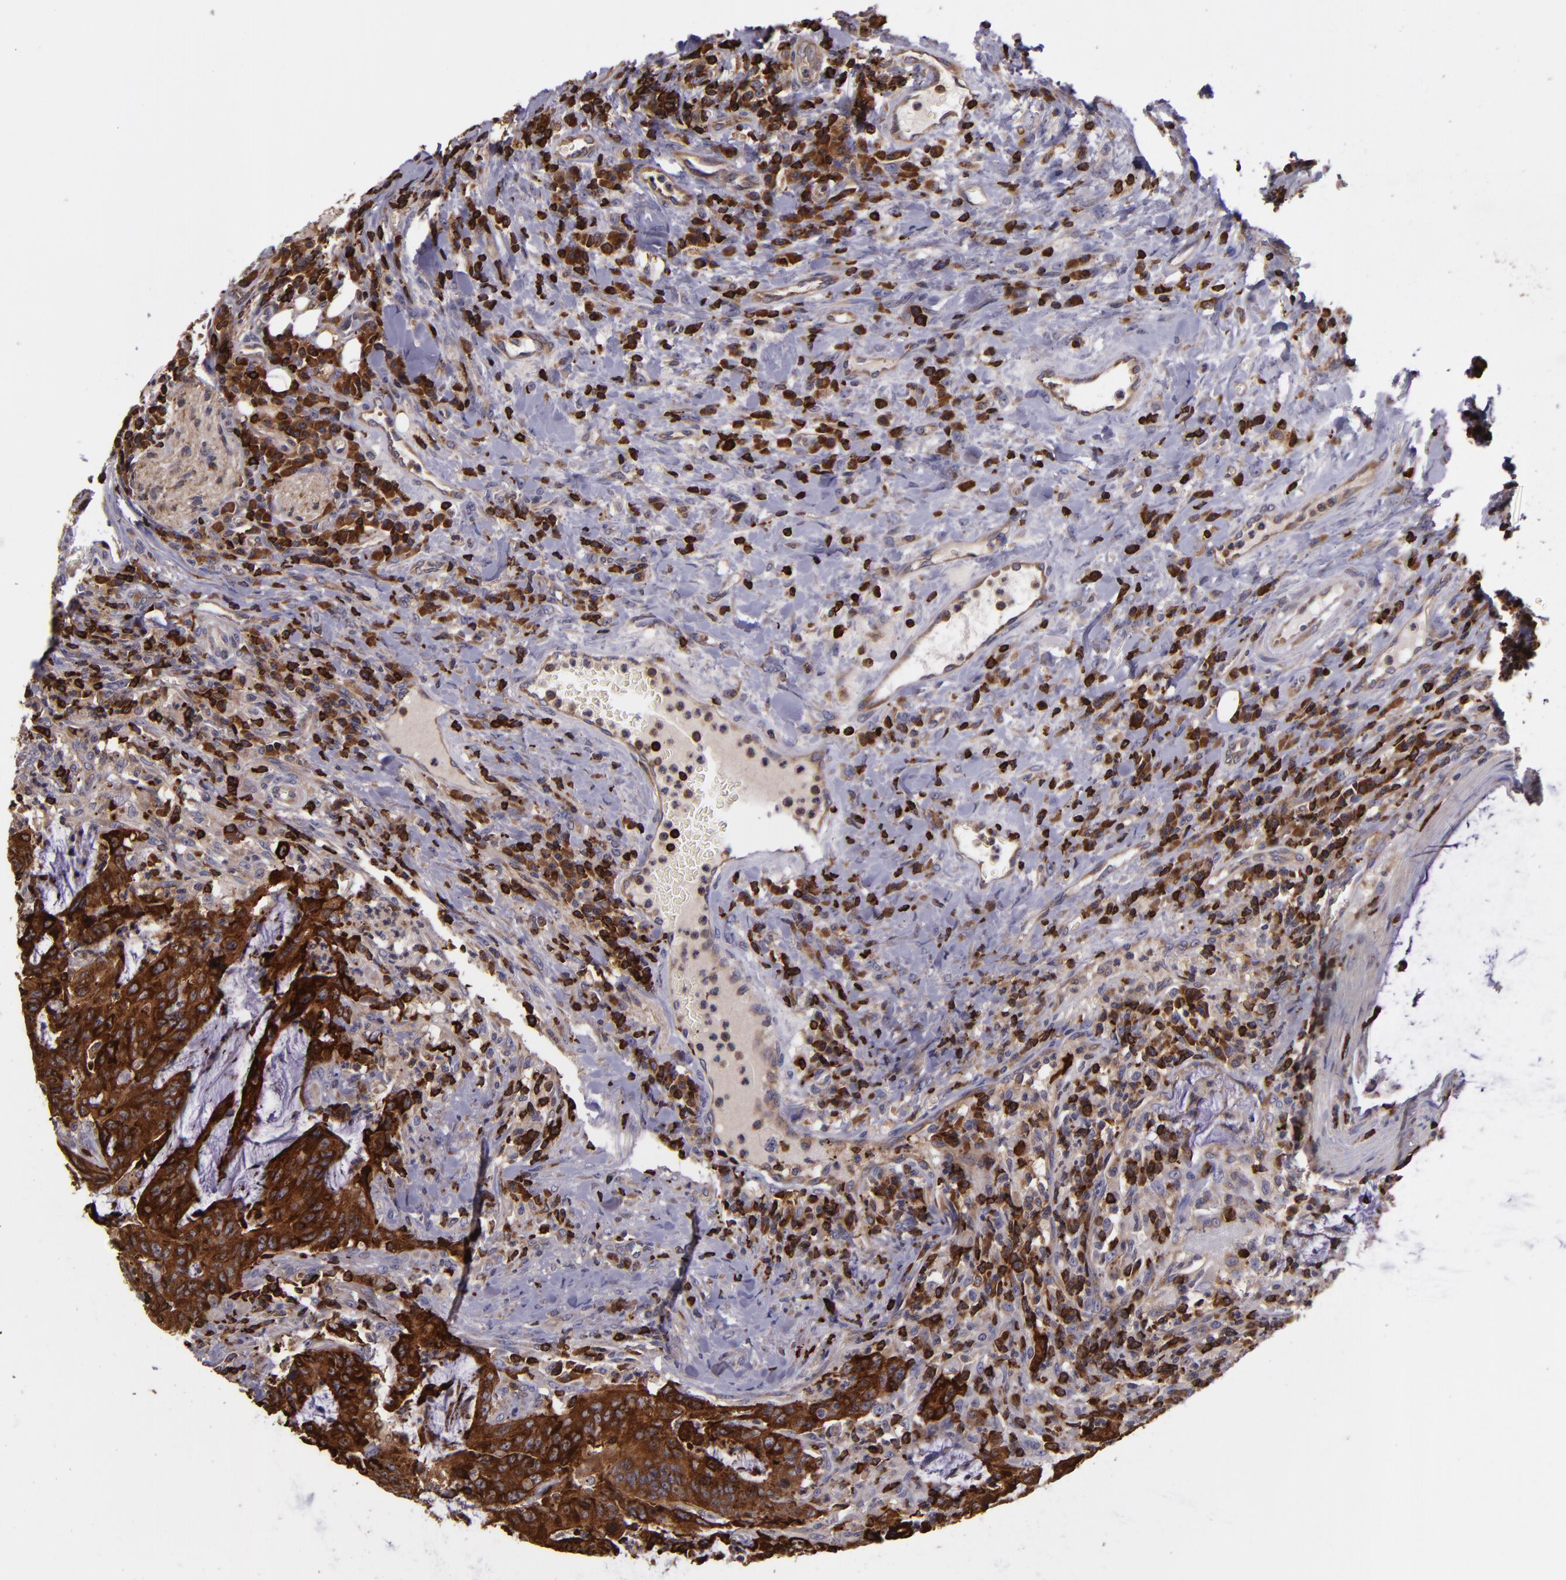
{"staining": {"intensity": "strong", "quantity": ">75%", "location": "cytoplasmic/membranous"}, "tissue": "colorectal cancer", "cell_type": "Tumor cells", "image_type": "cancer", "snomed": [{"axis": "morphology", "description": "Adenocarcinoma, NOS"}, {"axis": "topography", "description": "Colon"}], "caption": "Immunohistochemical staining of human colorectal cancer displays high levels of strong cytoplasmic/membranous positivity in approximately >75% of tumor cells.", "gene": "SLC9A3R1", "patient": {"sex": "male", "age": 54}}